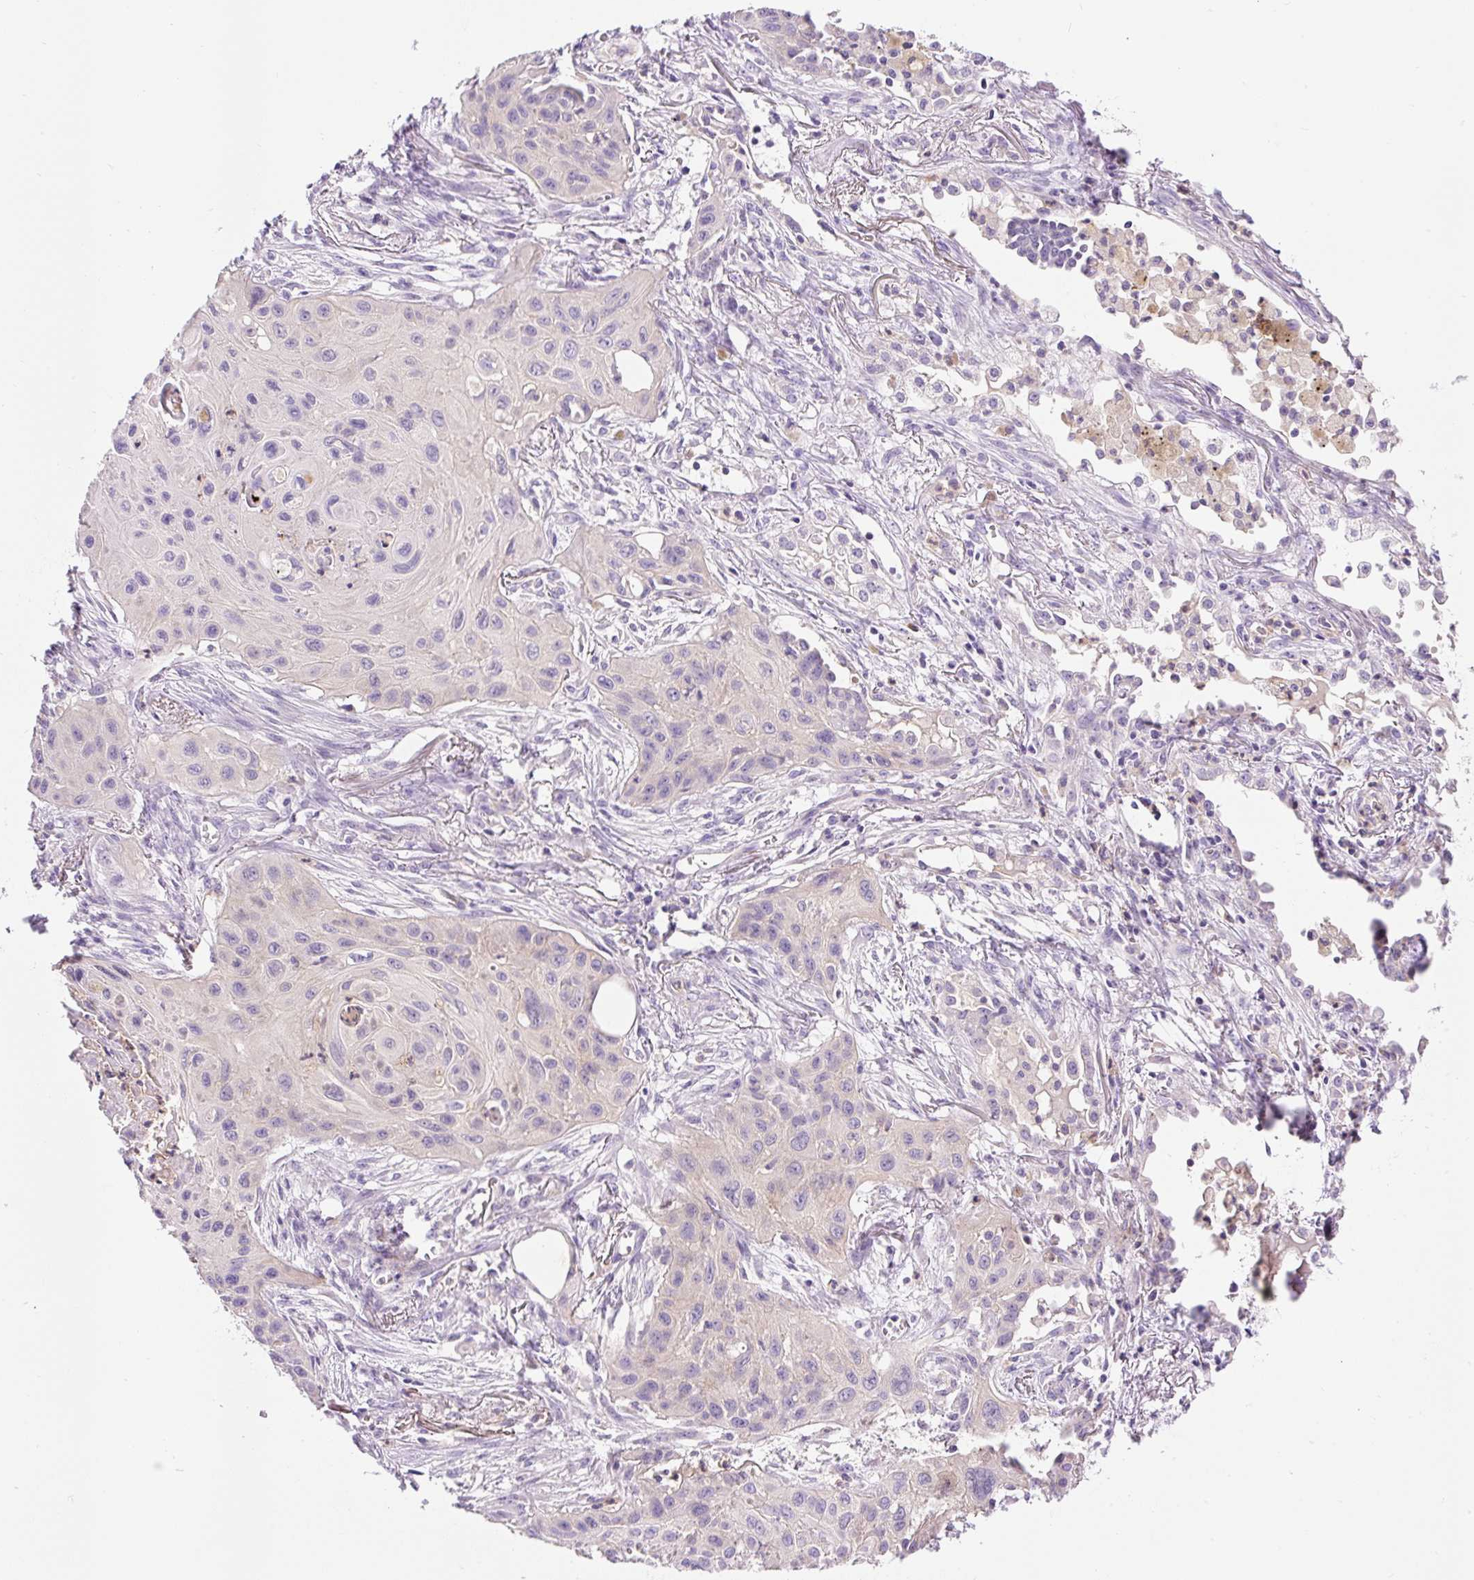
{"staining": {"intensity": "negative", "quantity": "none", "location": "none"}, "tissue": "lung cancer", "cell_type": "Tumor cells", "image_type": "cancer", "snomed": [{"axis": "morphology", "description": "Squamous cell carcinoma, NOS"}, {"axis": "topography", "description": "Lung"}], "caption": "Micrograph shows no protein positivity in tumor cells of lung cancer (squamous cell carcinoma) tissue. (Immunohistochemistry, brightfield microscopy, high magnification).", "gene": "LHFPL5", "patient": {"sex": "male", "age": 71}}